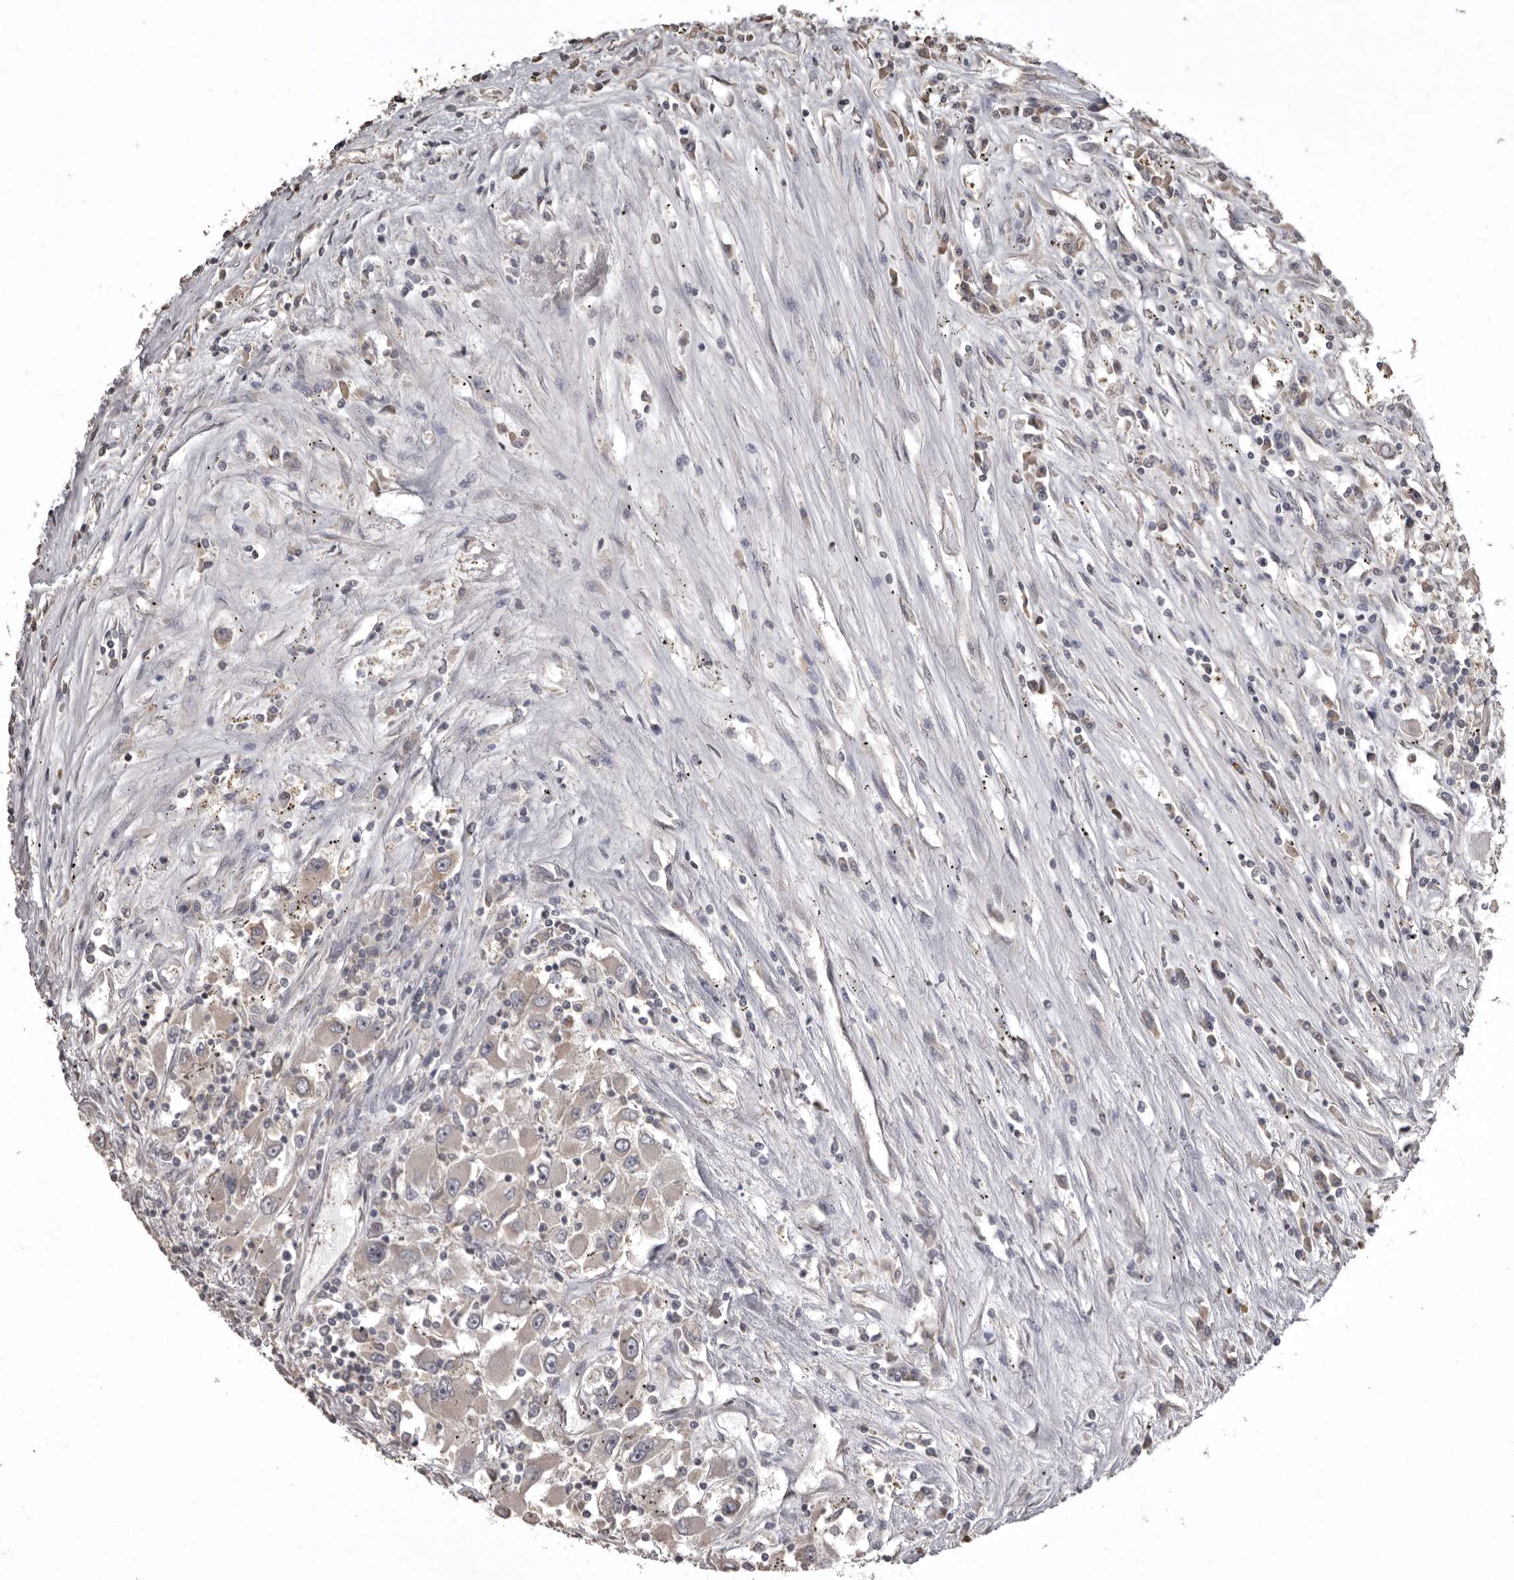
{"staining": {"intensity": "negative", "quantity": "none", "location": "none"}, "tissue": "renal cancer", "cell_type": "Tumor cells", "image_type": "cancer", "snomed": [{"axis": "morphology", "description": "Adenocarcinoma, NOS"}, {"axis": "topography", "description": "Kidney"}], "caption": "Renal cancer (adenocarcinoma) was stained to show a protein in brown. There is no significant expression in tumor cells.", "gene": "DARS1", "patient": {"sex": "female", "age": 52}}